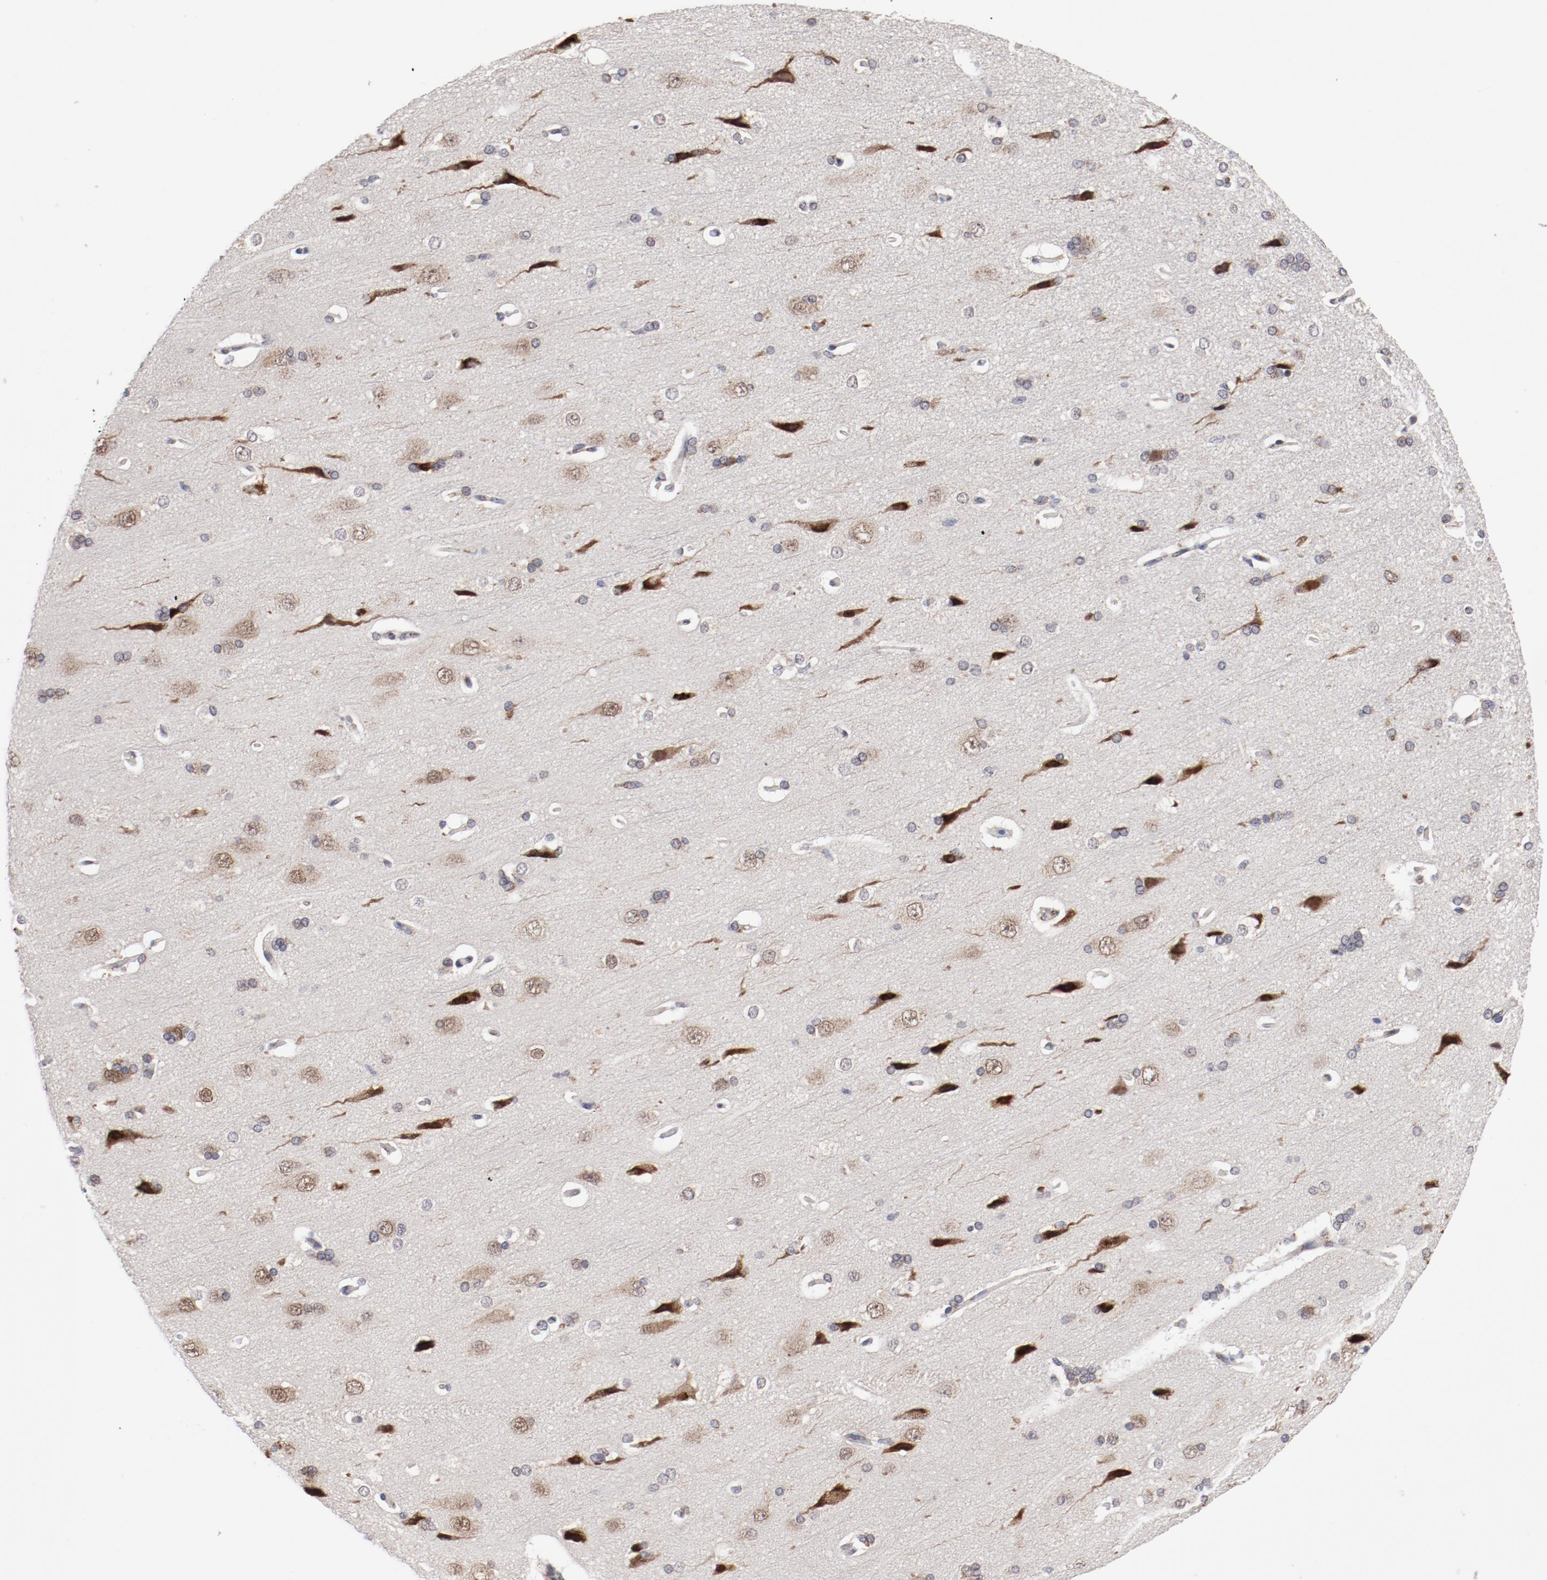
{"staining": {"intensity": "negative", "quantity": "none", "location": "none"}, "tissue": "cerebral cortex", "cell_type": "Endothelial cells", "image_type": "normal", "snomed": [{"axis": "morphology", "description": "Normal tissue, NOS"}, {"axis": "topography", "description": "Cerebral cortex"}], "caption": "DAB (3,3'-diaminobenzidine) immunohistochemical staining of normal human cerebral cortex reveals no significant positivity in endothelial cells.", "gene": "RPL12", "patient": {"sex": "male", "age": 62}}